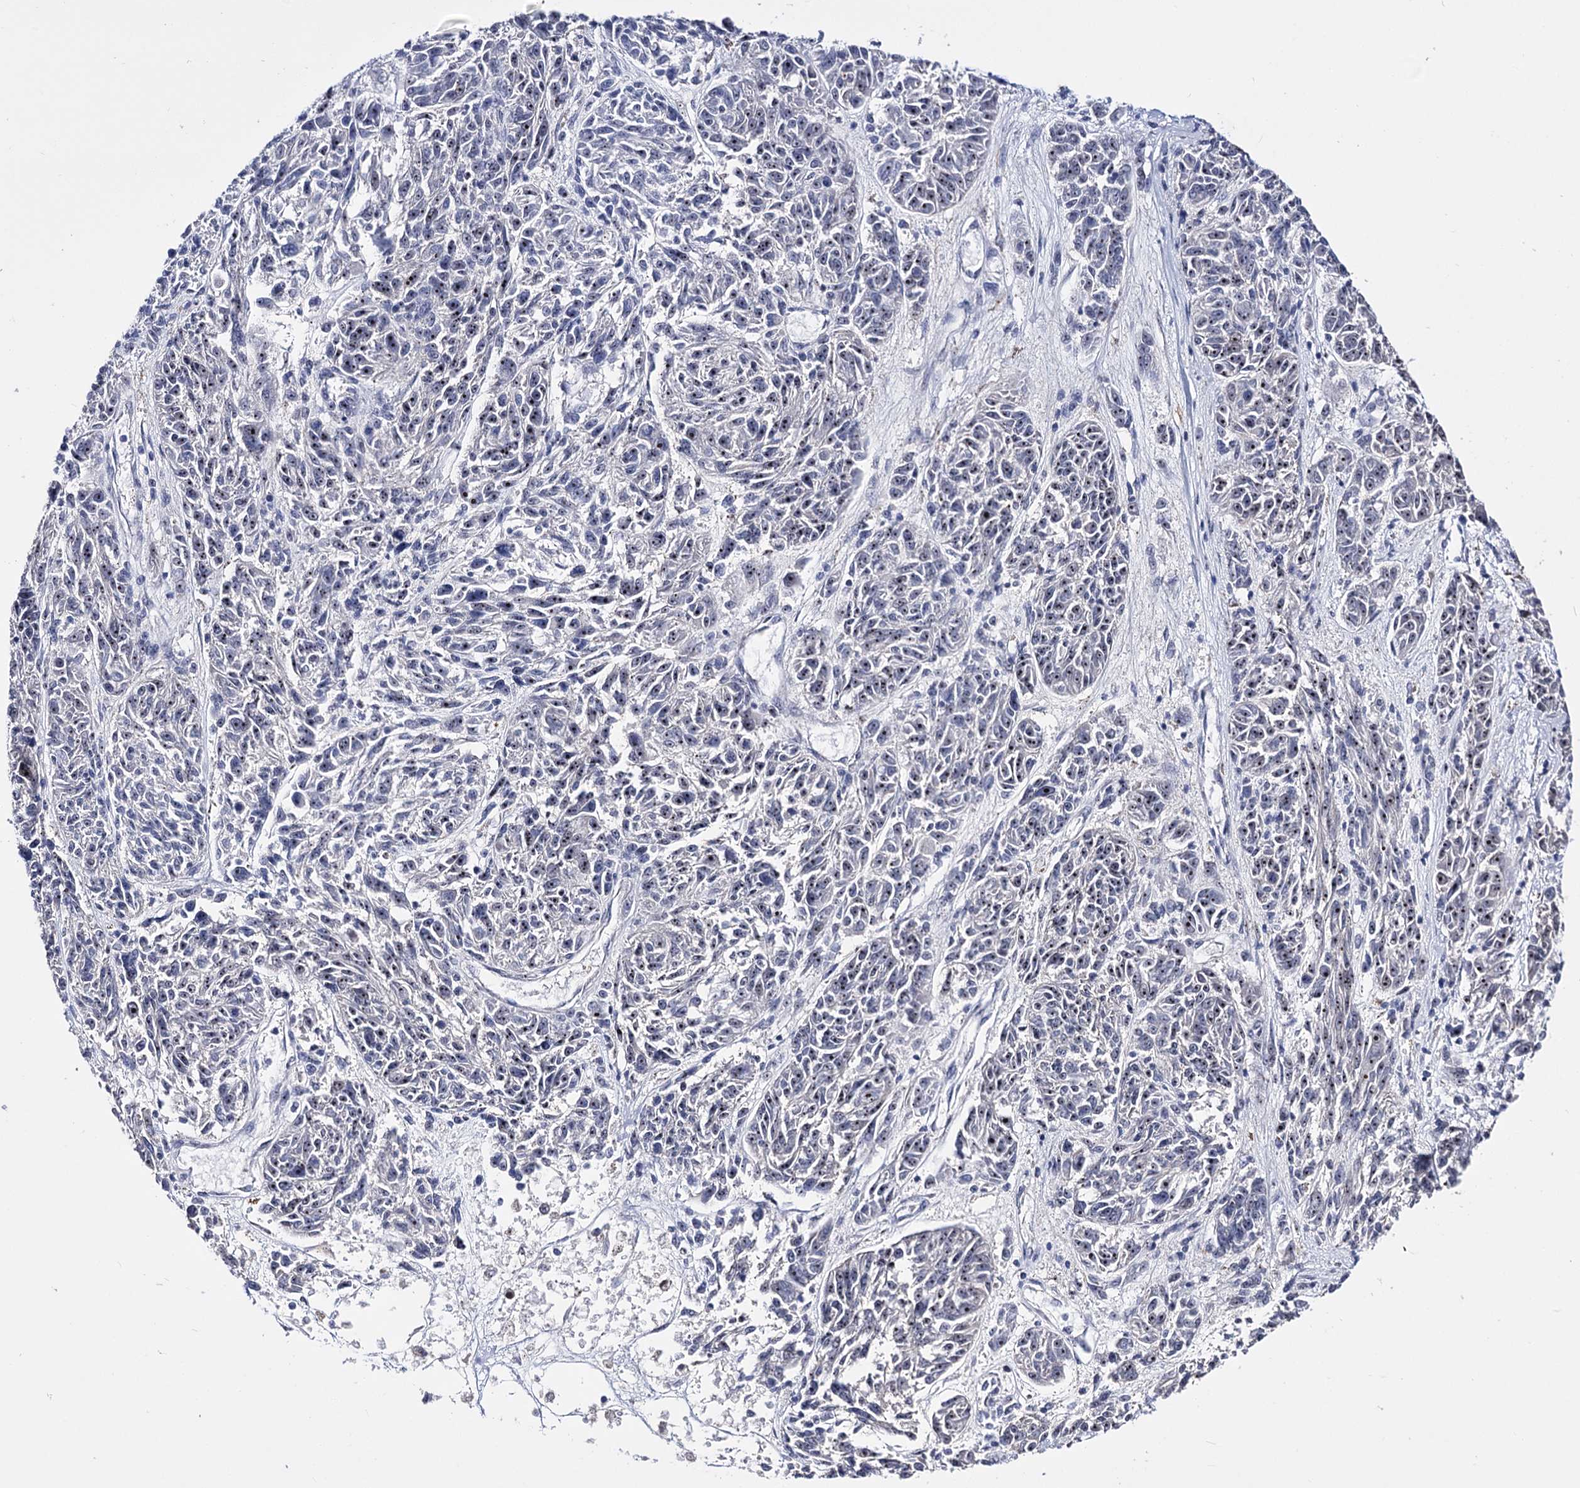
{"staining": {"intensity": "moderate", "quantity": "25%-75%", "location": "nuclear"}, "tissue": "melanoma", "cell_type": "Tumor cells", "image_type": "cancer", "snomed": [{"axis": "morphology", "description": "Malignant melanoma, NOS"}, {"axis": "topography", "description": "Skin"}], "caption": "Human melanoma stained with a protein marker reveals moderate staining in tumor cells.", "gene": "PCGF5", "patient": {"sex": "male", "age": 53}}